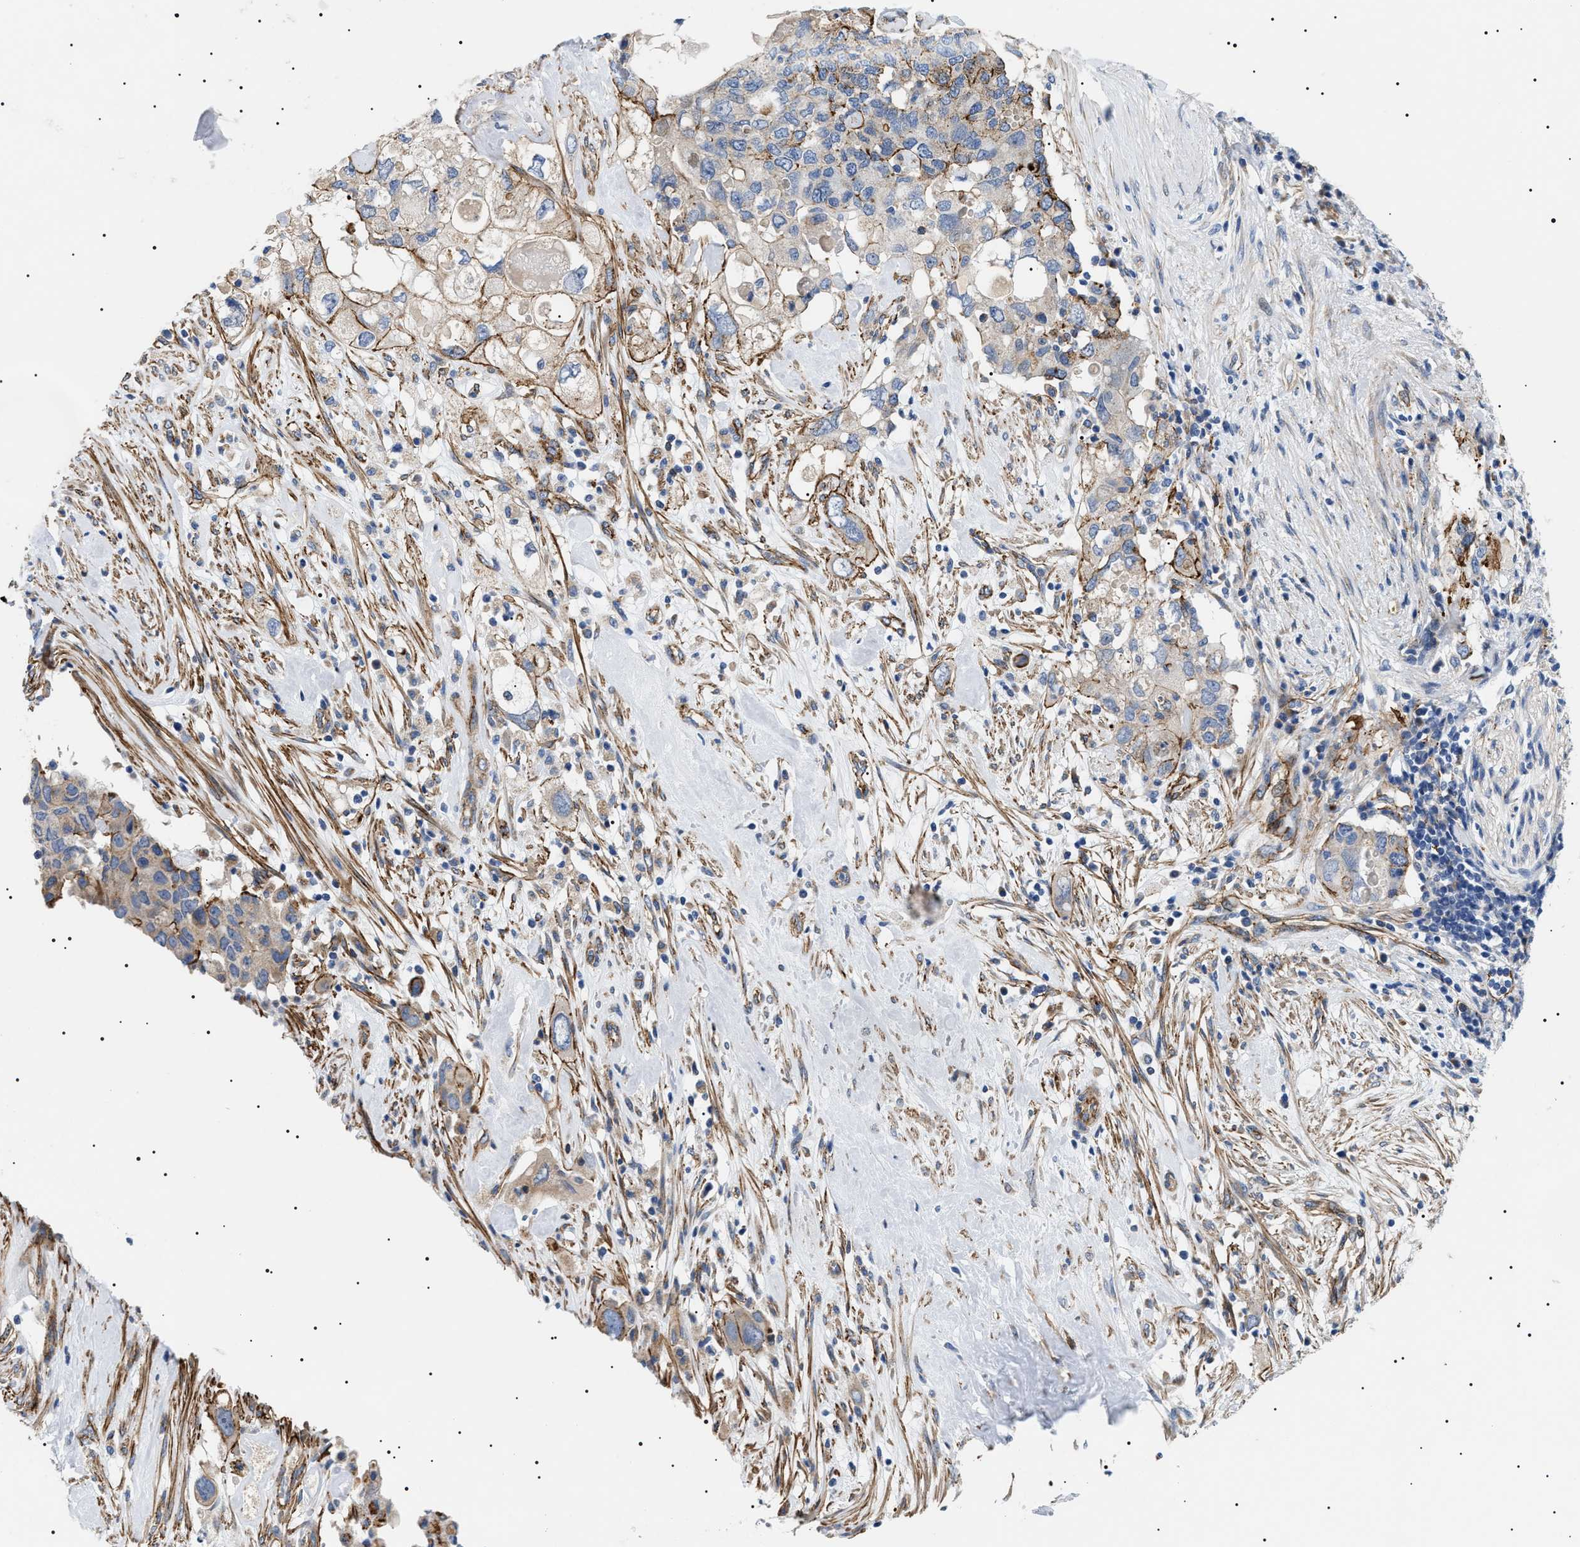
{"staining": {"intensity": "strong", "quantity": "<25%", "location": "cytoplasmic/membranous"}, "tissue": "pancreatic cancer", "cell_type": "Tumor cells", "image_type": "cancer", "snomed": [{"axis": "morphology", "description": "Adenocarcinoma, NOS"}, {"axis": "topography", "description": "Pancreas"}], "caption": "A high-resolution photomicrograph shows immunohistochemistry staining of pancreatic cancer, which exhibits strong cytoplasmic/membranous positivity in about <25% of tumor cells.", "gene": "TMEM222", "patient": {"sex": "female", "age": 56}}